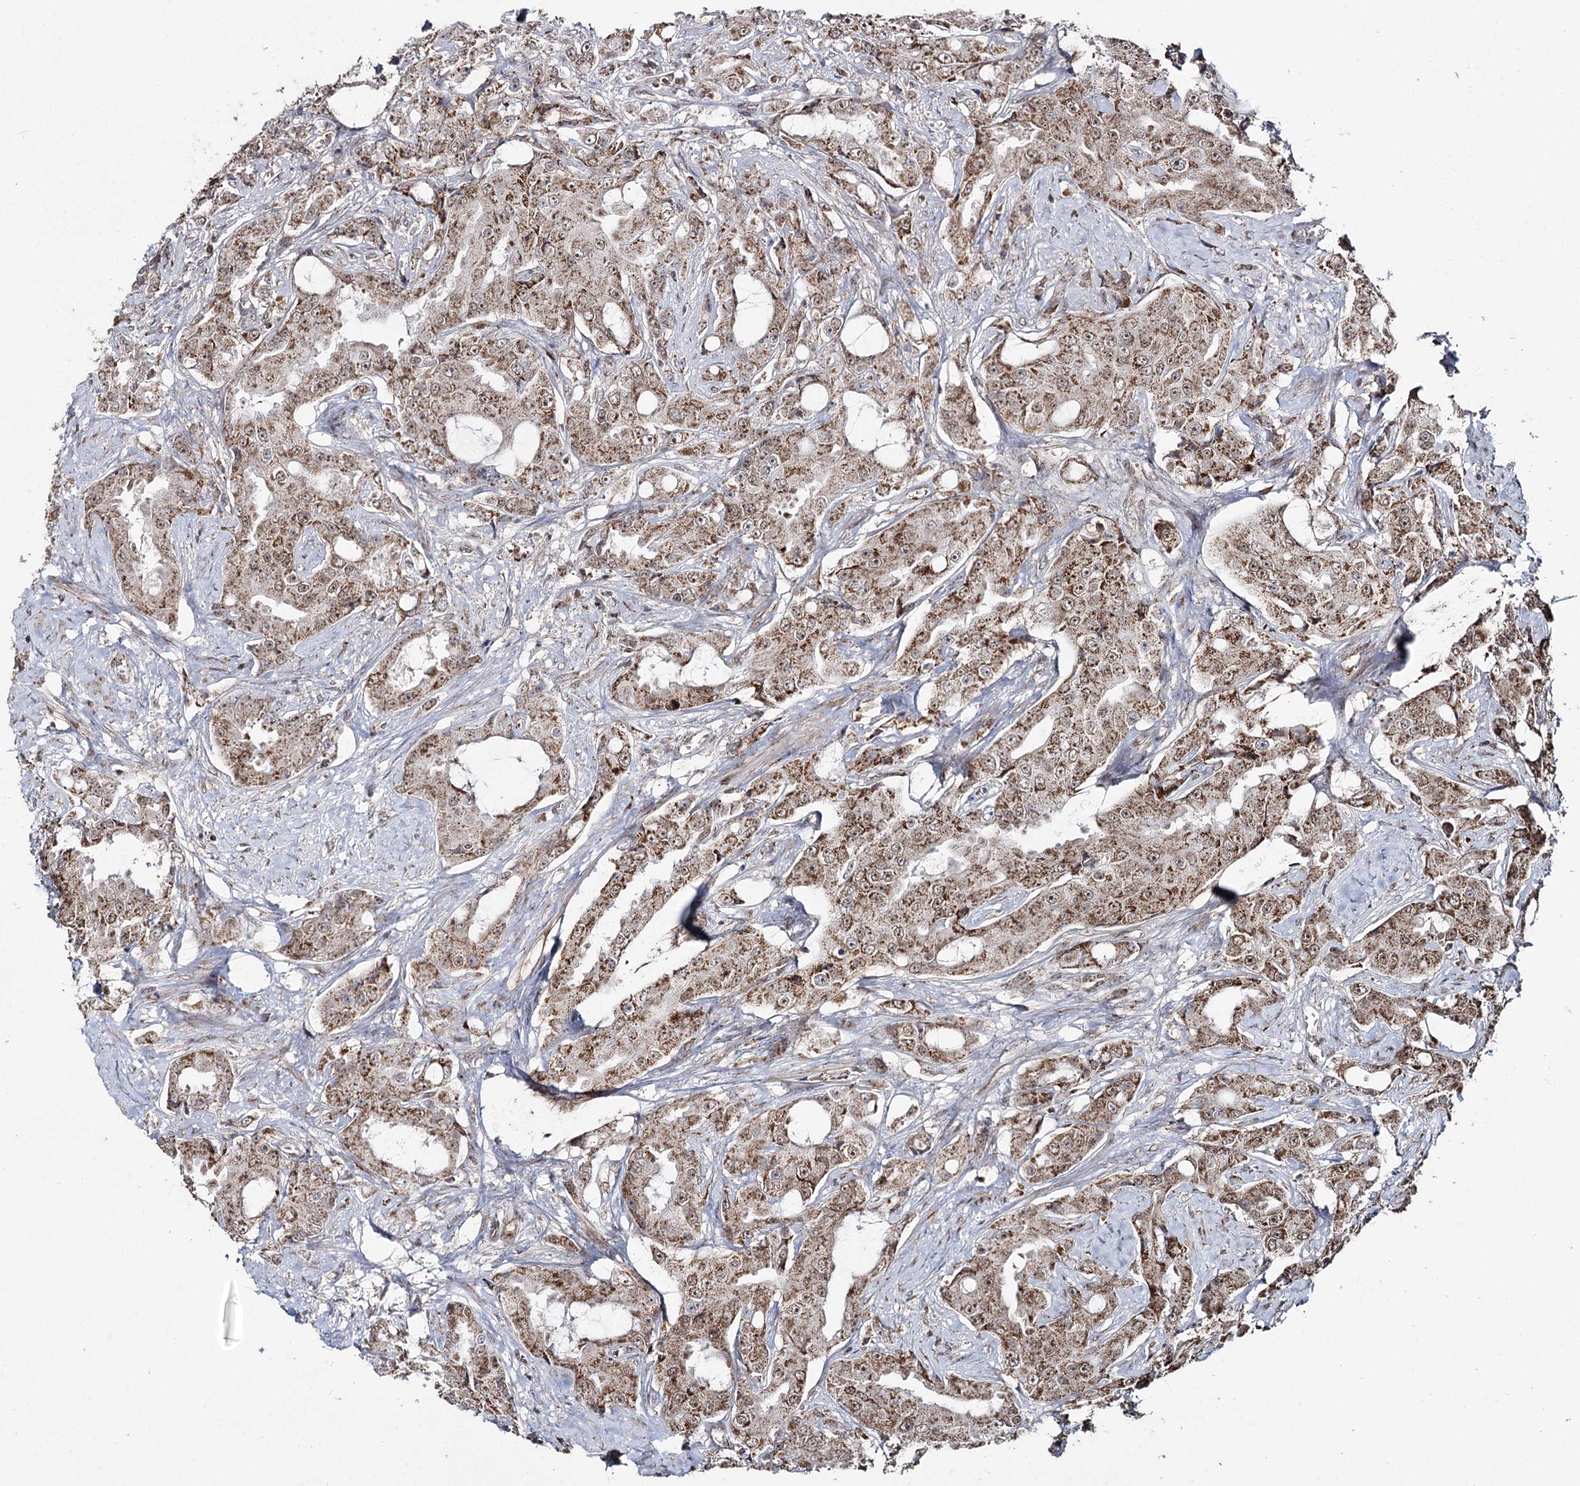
{"staining": {"intensity": "moderate", "quantity": ">75%", "location": "cytoplasmic/membranous"}, "tissue": "prostate cancer", "cell_type": "Tumor cells", "image_type": "cancer", "snomed": [{"axis": "morphology", "description": "Adenocarcinoma, High grade"}, {"axis": "topography", "description": "Prostate"}], "caption": "This photomicrograph demonstrates IHC staining of prostate cancer, with medium moderate cytoplasmic/membranous positivity in about >75% of tumor cells.", "gene": "PDHX", "patient": {"sex": "male", "age": 73}}